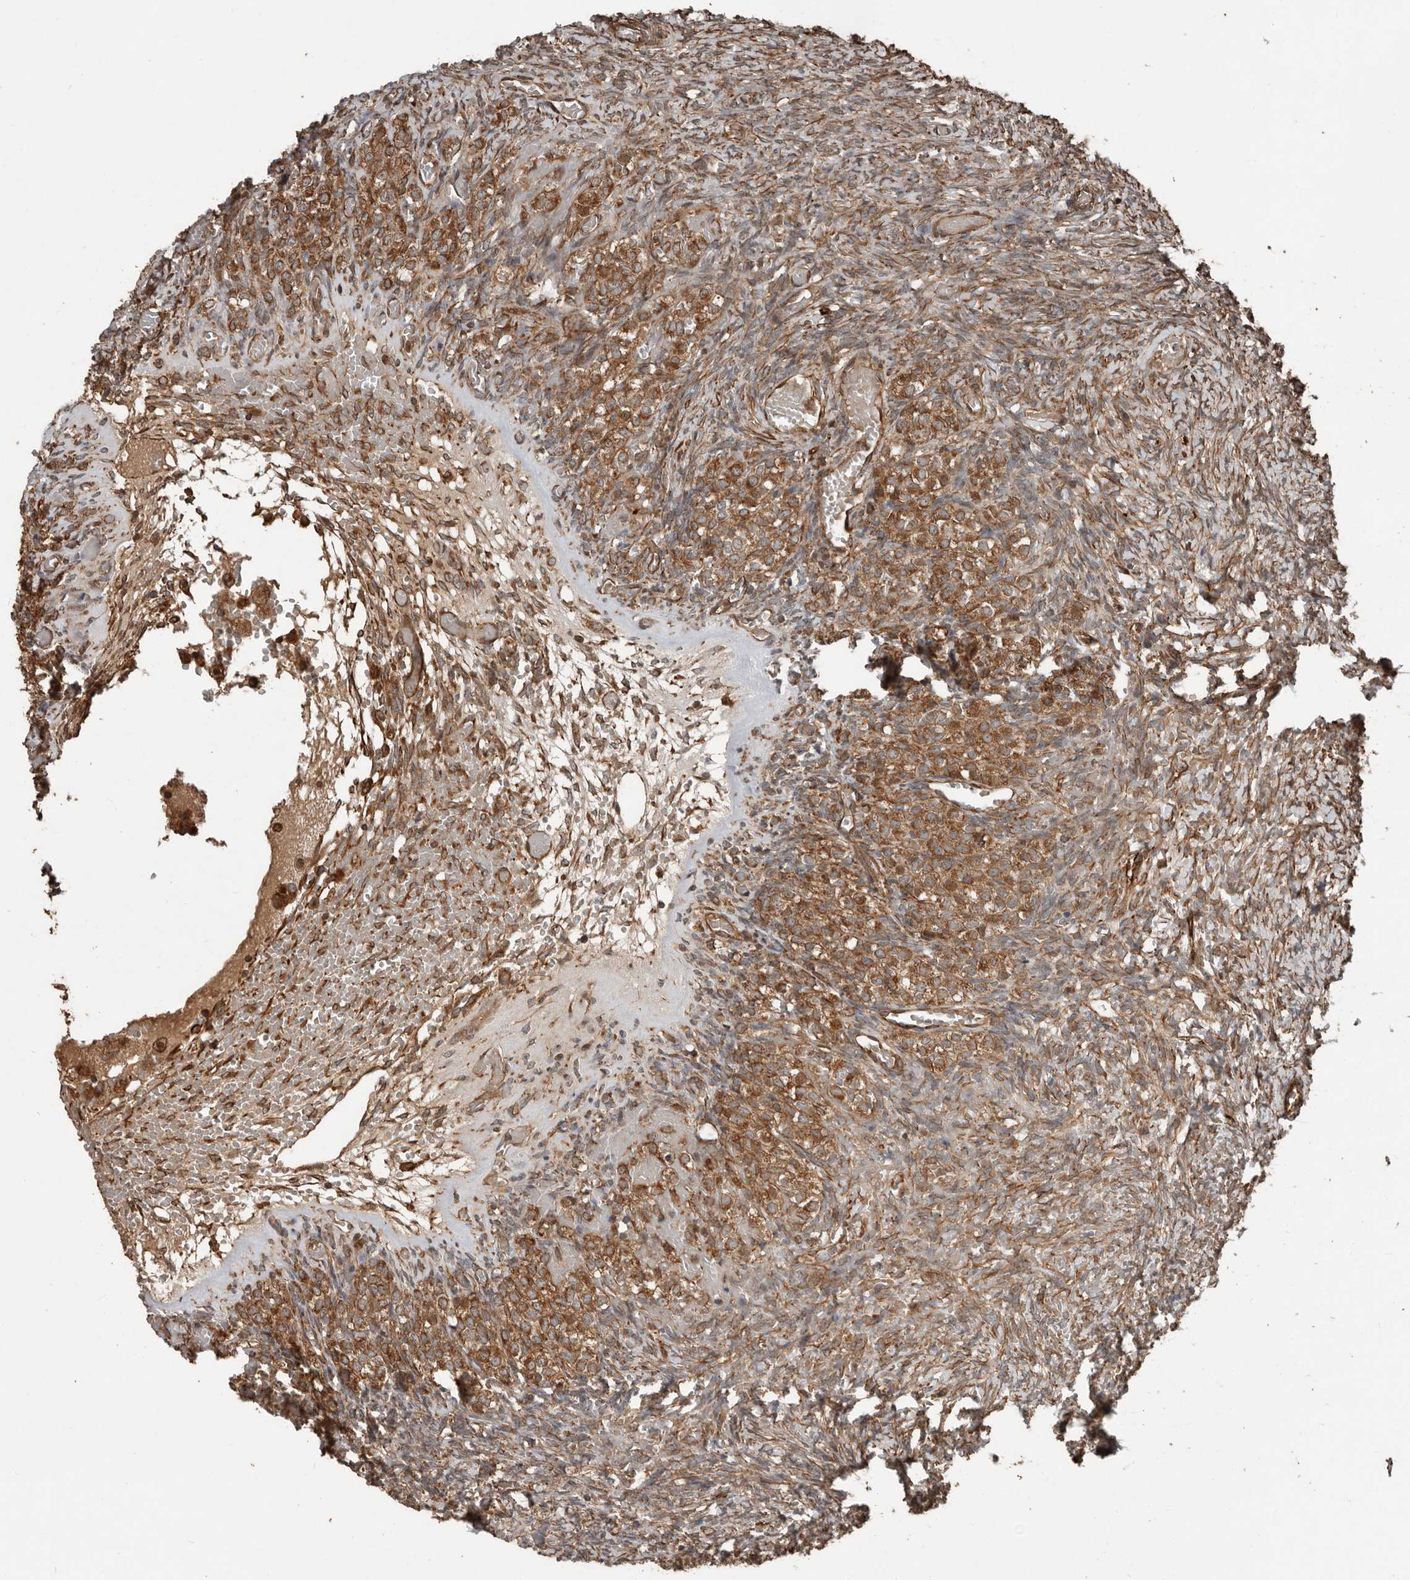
{"staining": {"intensity": "moderate", "quantity": ">75%", "location": "cytoplasmic/membranous"}, "tissue": "ovary", "cell_type": "Ovarian stroma cells", "image_type": "normal", "snomed": [{"axis": "morphology", "description": "Adenocarcinoma, NOS"}, {"axis": "topography", "description": "Endometrium"}], "caption": "IHC photomicrograph of benign ovary: human ovary stained using immunohistochemistry (IHC) displays medium levels of moderate protein expression localized specifically in the cytoplasmic/membranous of ovarian stroma cells, appearing as a cytoplasmic/membranous brown color.", "gene": "YOD1", "patient": {"sex": "female", "age": 32}}